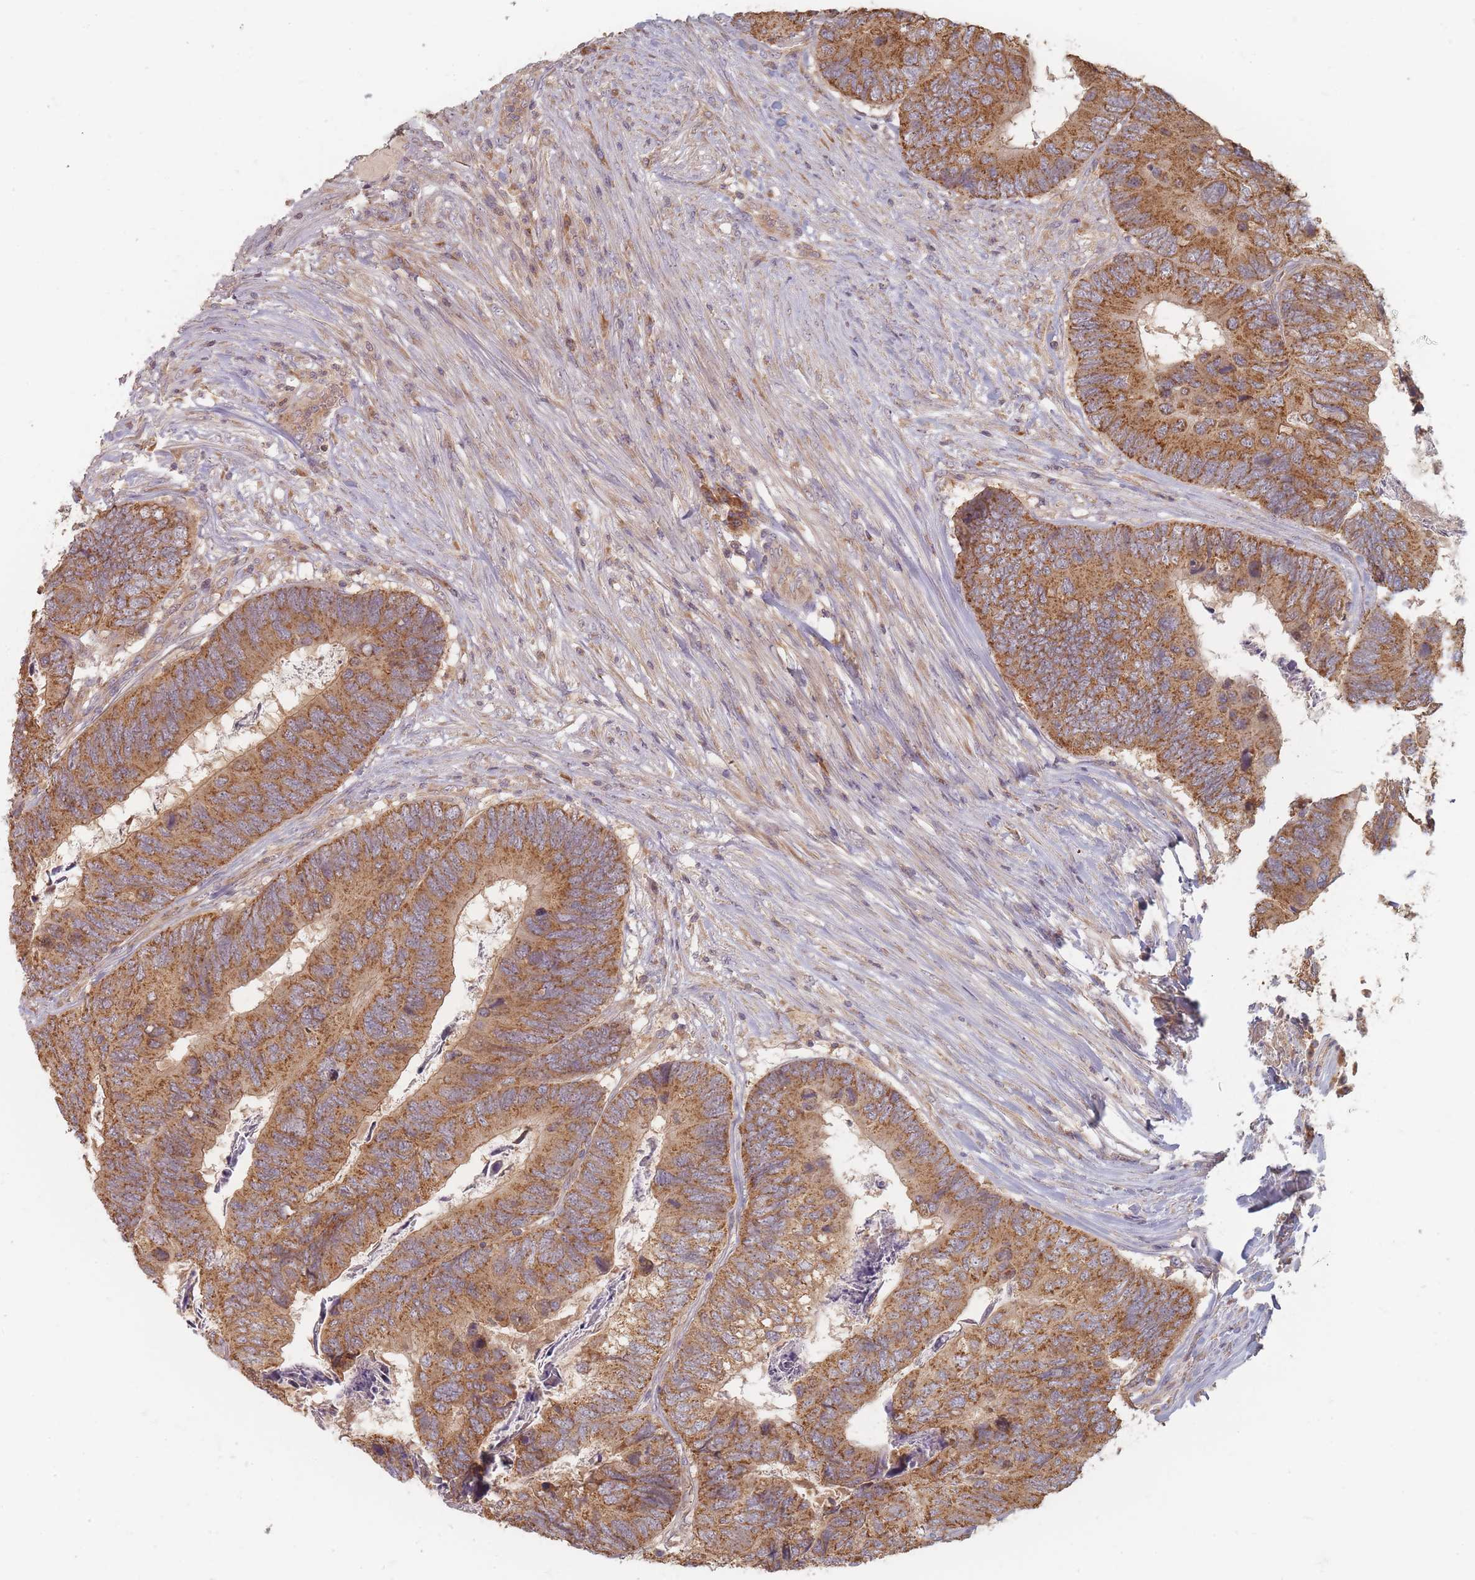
{"staining": {"intensity": "moderate", "quantity": ">75%", "location": "cytoplasmic/membranous"}, "tissue": "colorectal cancer", "cell_type": "Tumor cells", "image_type": "cancer", "snomed": [{"axis": "morphology", "description": "Adenocarcinoma, NOS"}, {"axis": "topography", "description": "Colon"}], "caption": "Adenocarcinoma (colorectal) stained for a protein exhibits moderate cytoplasmic/membranous positivity in tumor cells.", "gene": "SLC35F3", "patient": {"sex": "female", "age": 67}}